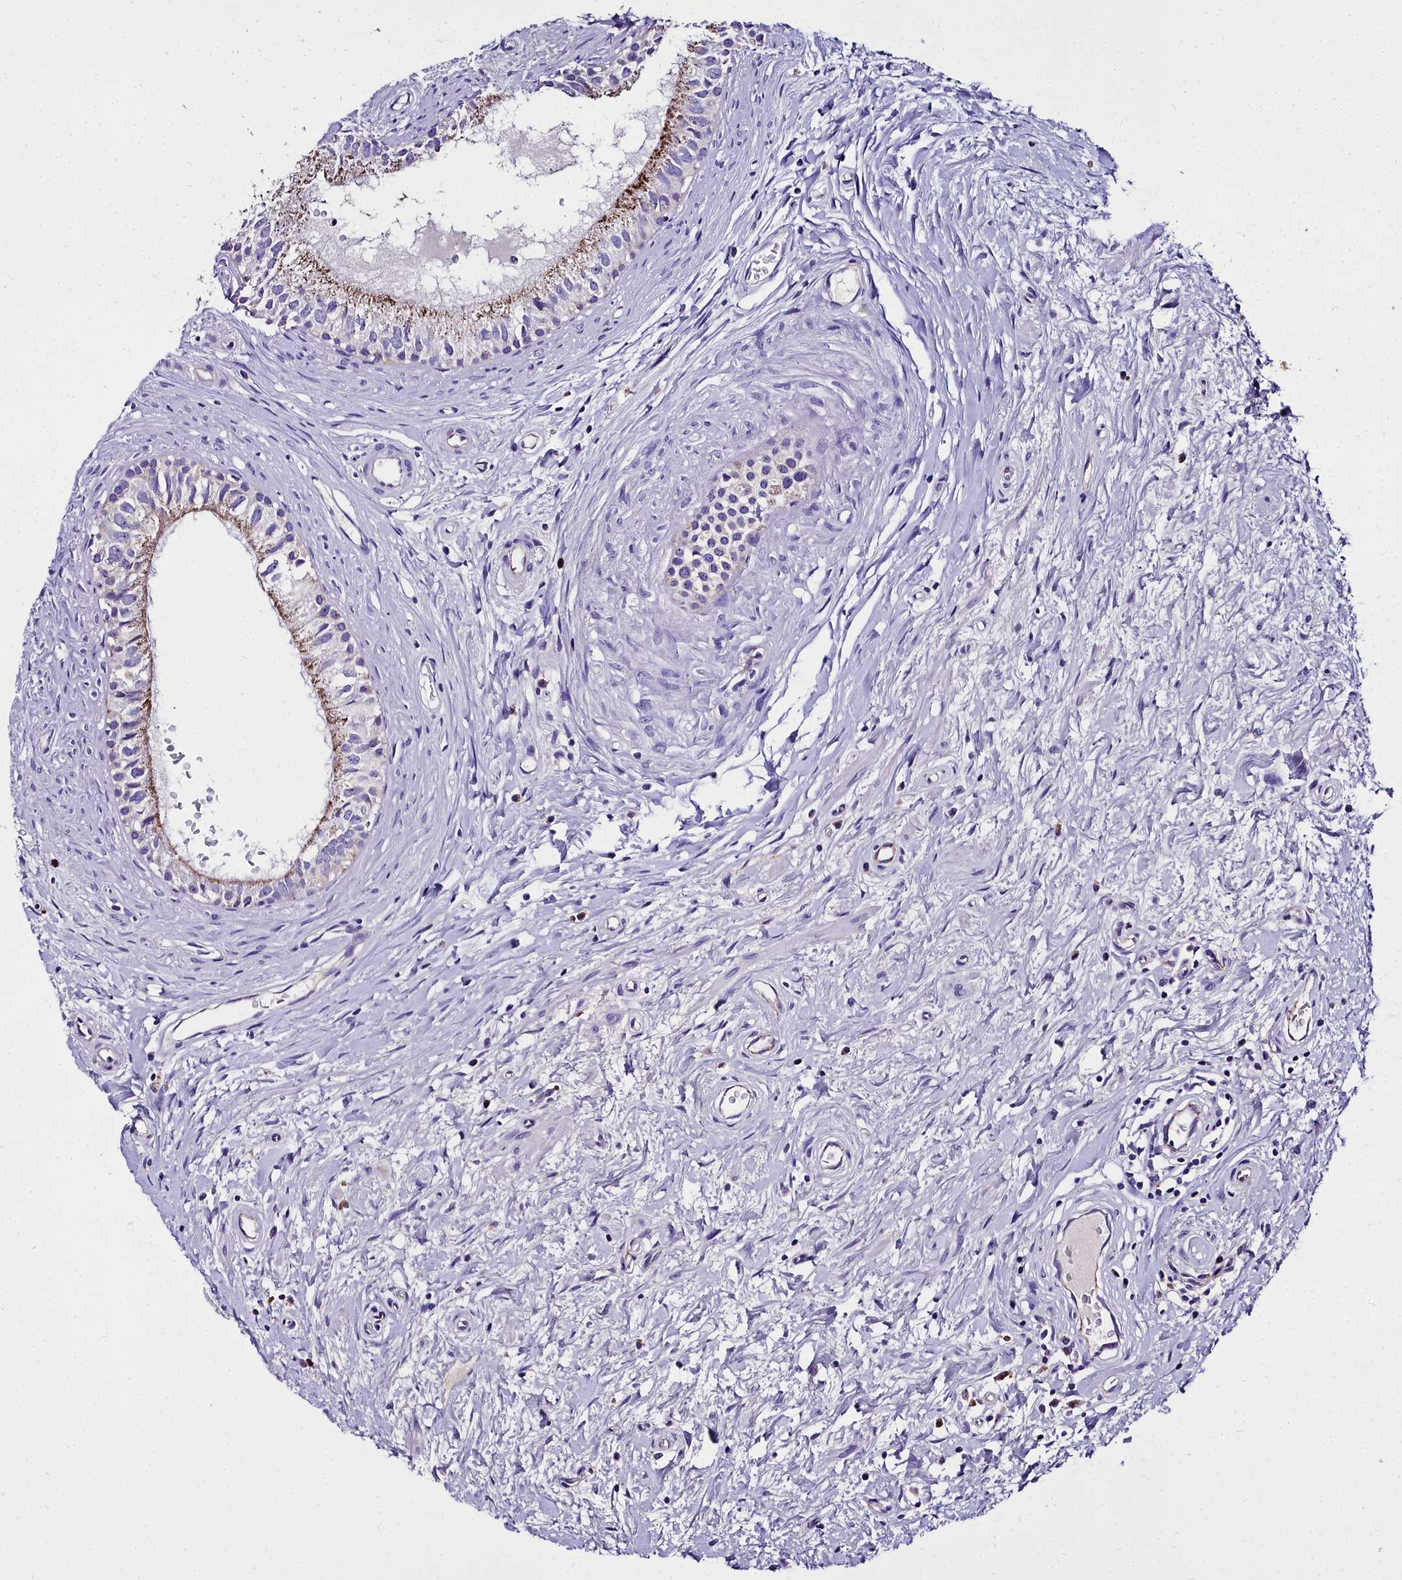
{"staining": {"intensity": "moderate", "quantity": "25%-75%", "location": "cytoplasmic/membranous"}, "tissue": "epididymis", "cell_type": "Glandular cells", "image_type": "normal", "snomed": [{"axis": "morphology", "description": "Normal tissue, NOS"}, {"axis": "topography", "description": "Epididymis"}], "caption": "Immunohistochemistry histopathology image of unremarkable epididymis: human epididymis stained using immunohistochemistry (IHC) displays medium levels of moderate protein expression localized specifically in the cytoplasmic/membranous of glandular cells, appearing as a cytoplasmic/membranous brown color.", "gene": "MS4A18", "patient": {"sex": "male", "age": 80}}